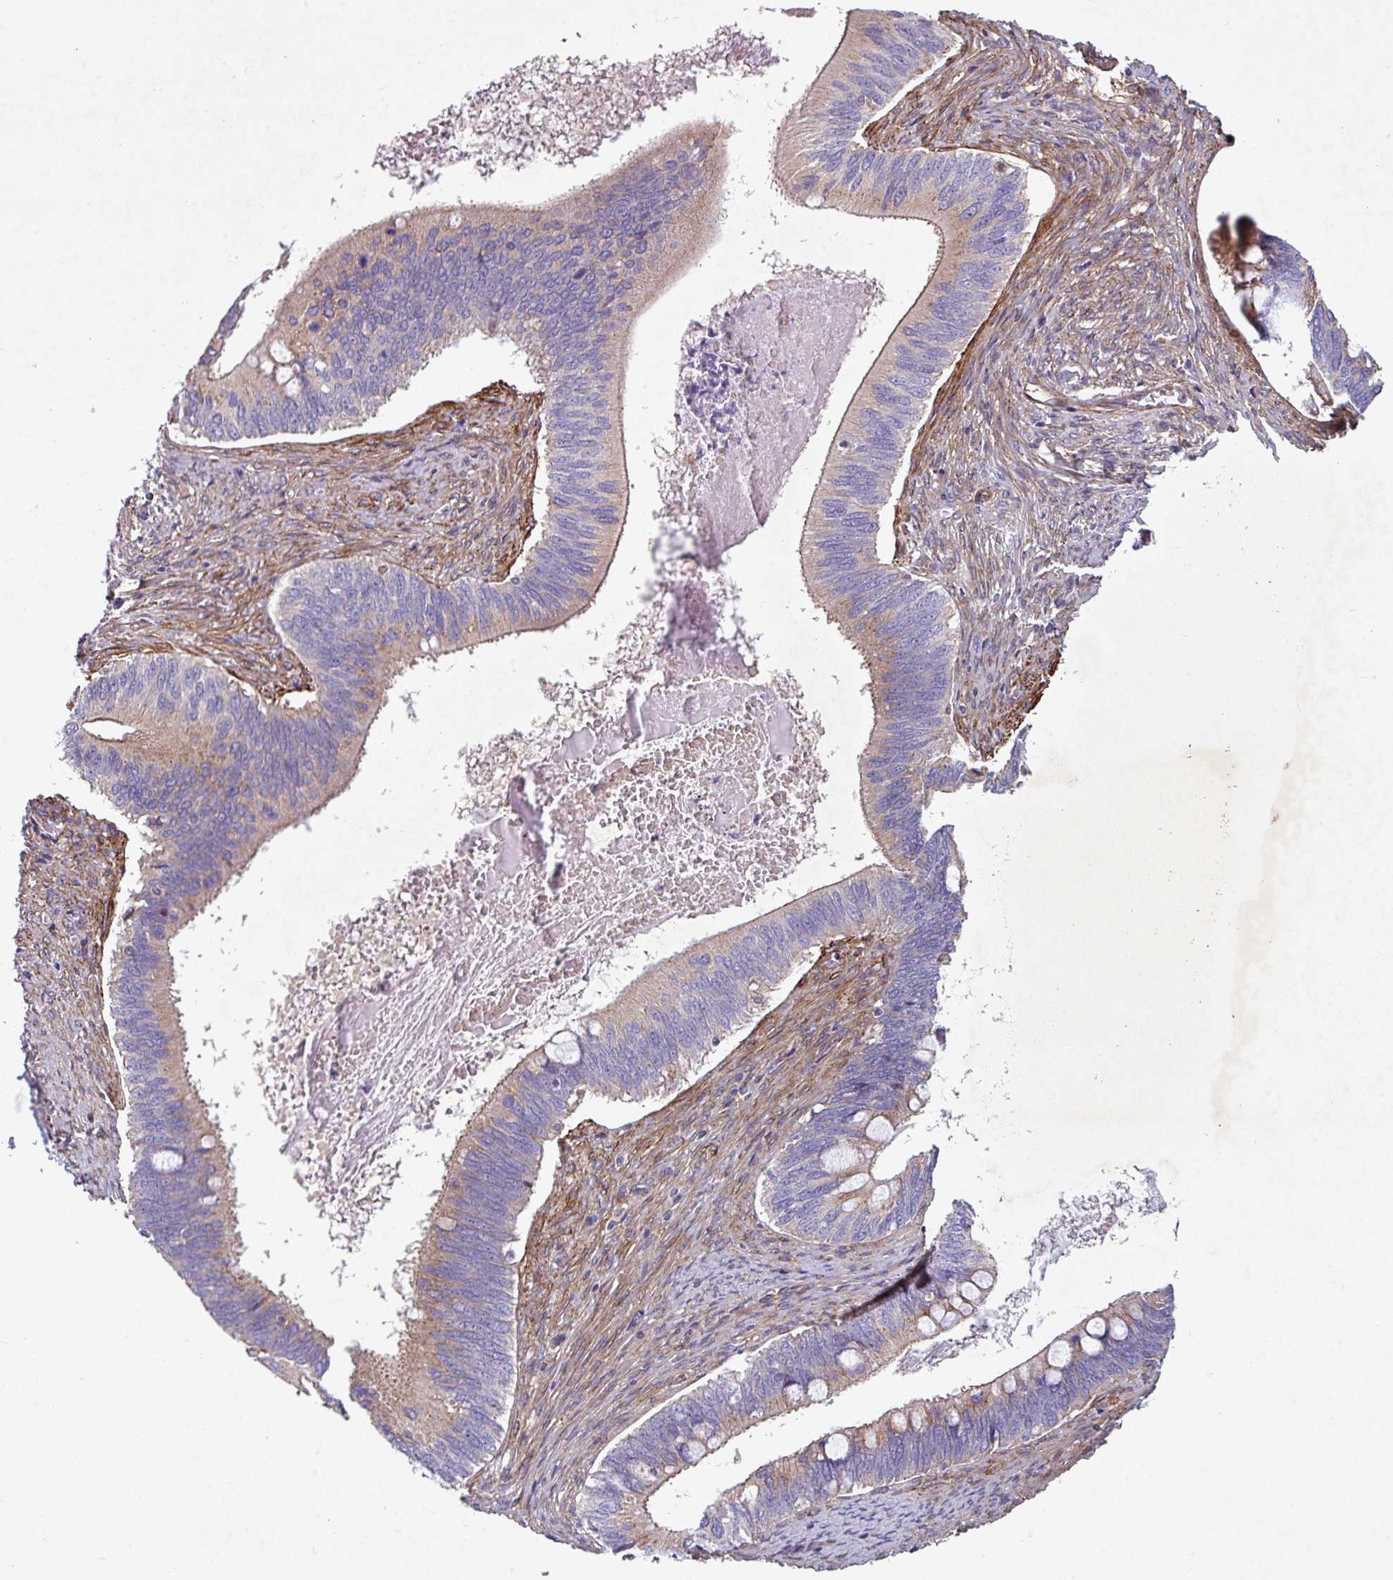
{"staining": {"intensity": "weak", "quantity": "25%-75%", "location": "cytoplasmic/membranous"}, "tissue": "cervical cancer", "cell_type": "Tumor cells", "image_type": "cancer", "snomed": [{"axis": "morphology", "description": "Adenocarcinoma, NOS"}, {"axis": "topography", "description": "Cervix"}], "caption": "An IHC micrograph of neoplastic tissue is shown. Protein staining in brown labels weak cytoplasmic/membranous positivity in cervical adenocarcinoma within tumor cells.", "gene": "ATP2C2", "patient": {"sex": "female", "age": 42}}